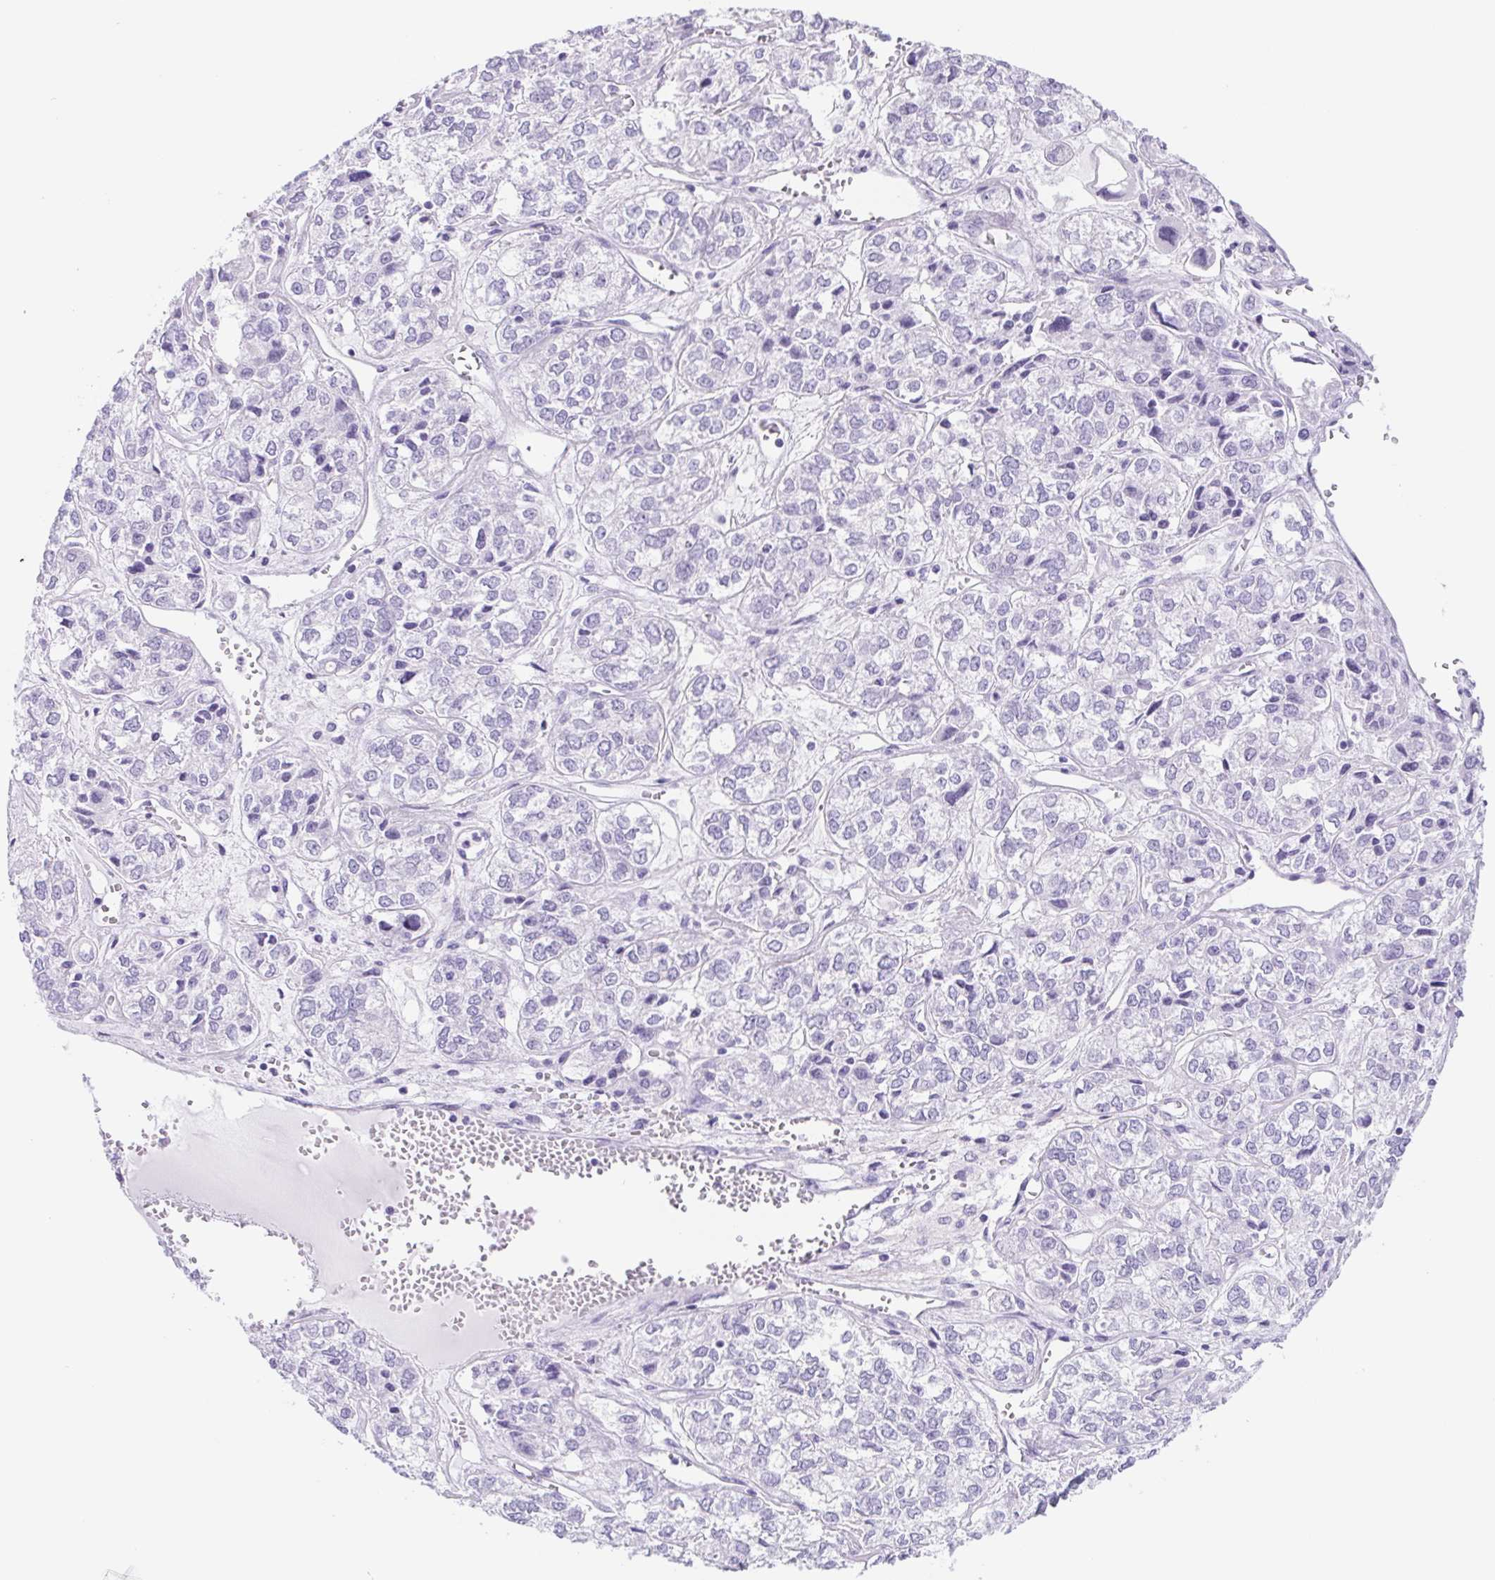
{"staining": {"intensity": "negative", "quantity": "none", "location": "none"}, "tissue": "ovarian cancer", "cell_type": "Tumor cells", "image_type": "cancer", "snomed": [{"axis": "morphology", "description": "Carcinoma, endometroid"}, {"axis": "topography", "description": "Ovary"}], "caption": "This is an IHC micrograph of ovarian endometroid carcinoma. There is no staining in tumor cells.", "gene": "CYP21A2", "patient": {"sex": "female", "age": 64}}